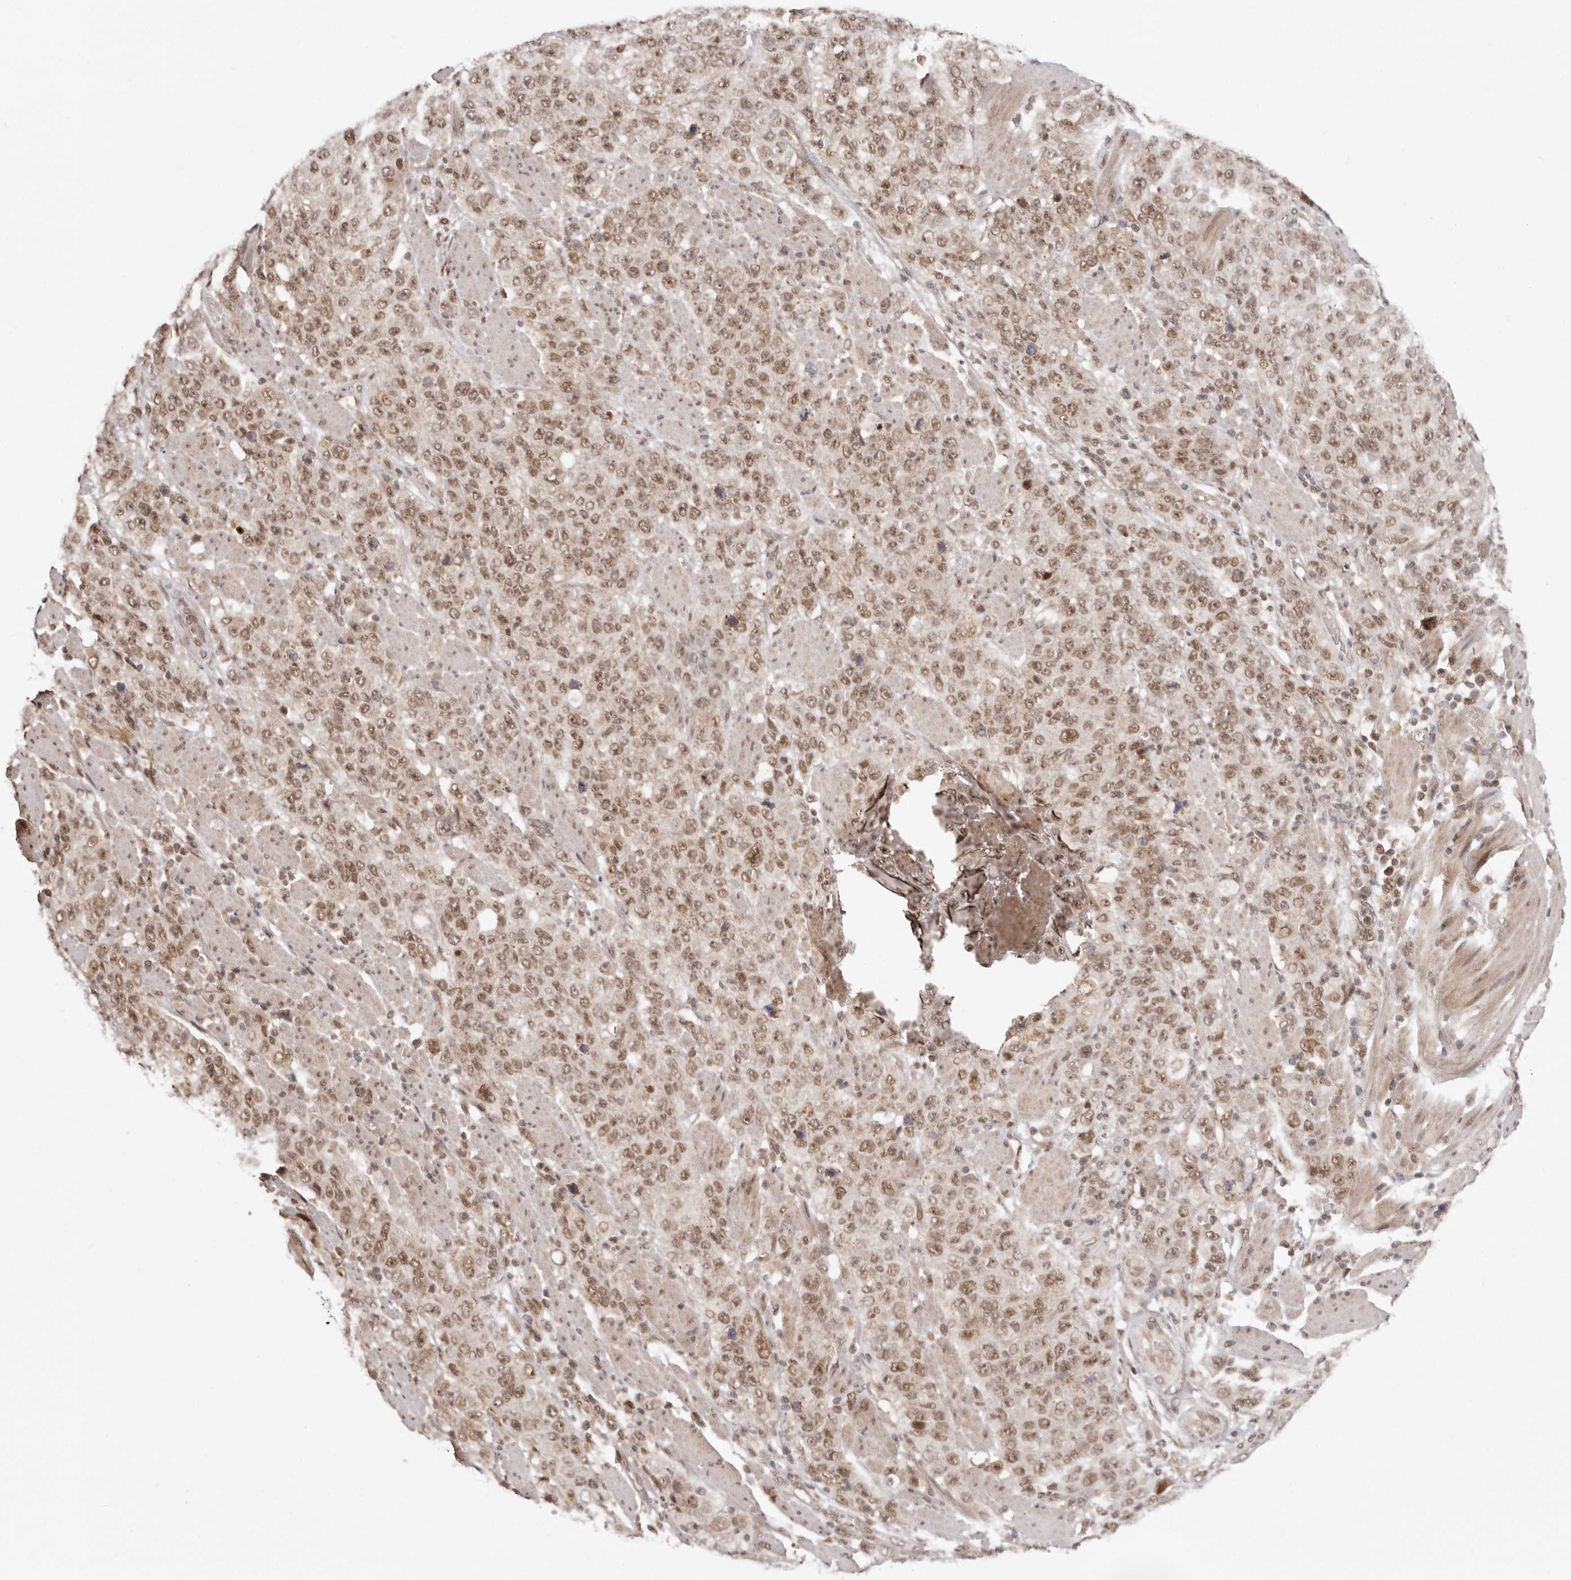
{"staining": {"intensity": "moderate", "quantity": ">75%", "location": "nuclear"}, "tissue": "stomach cancer", "cell_type": "Tumor cells", "image_type": "cancer", "snomed": [{"axis": "morphology", "description": "Adenocarcinoma, NOS"}, {"axis": "topography", "description": "Stomach"}], "caption": "Protein staining of stomach cancer (adenocarcinoma) tissue shows moderate nuclear expression in approximately >75% of tumor cells.", "gene": "MED8", "patient": {"sex": "male", "age": 48}}